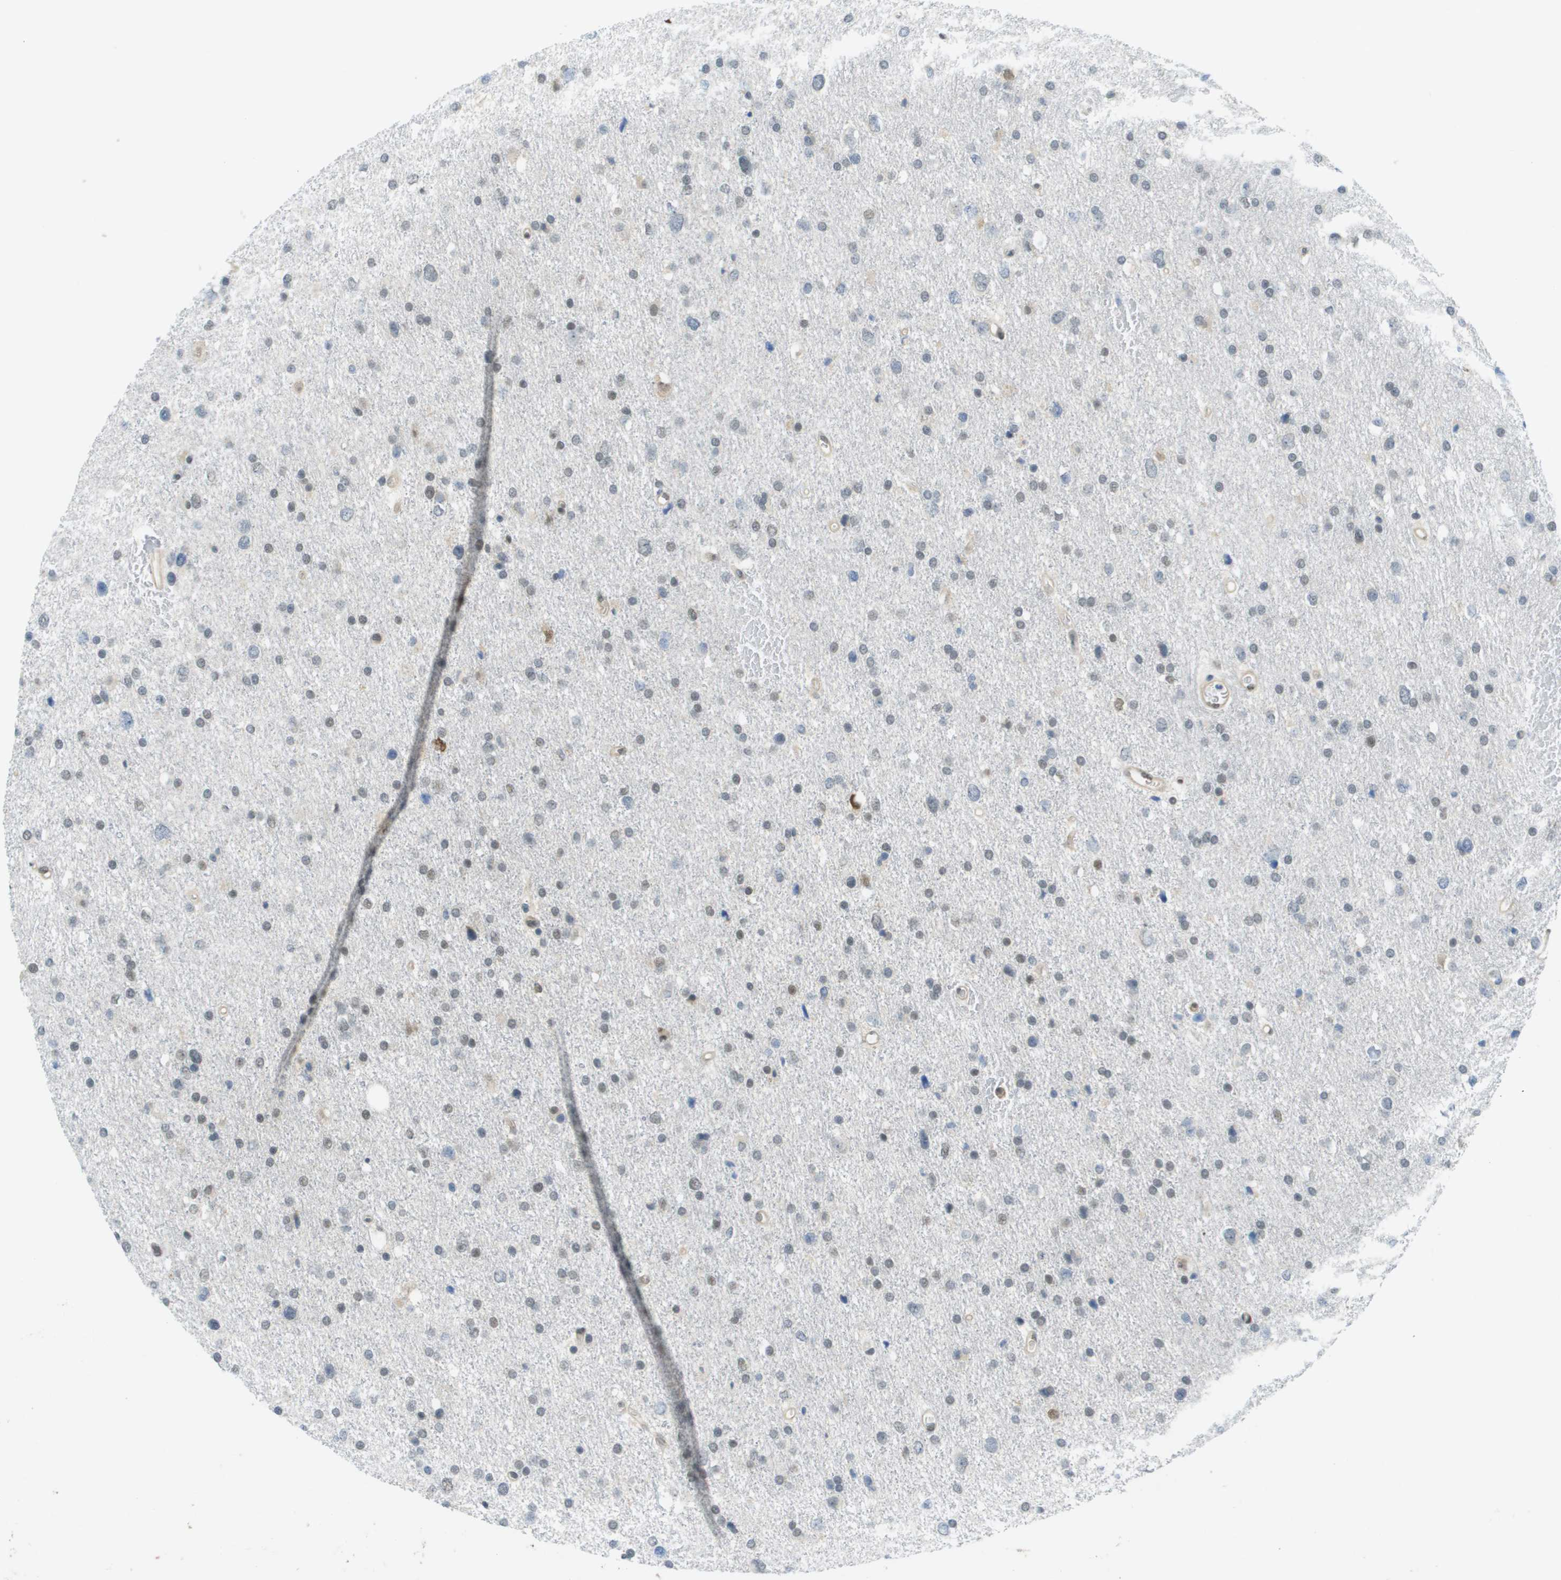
{"staining": {"intensity": "weak", "quantity": "25%-75%", "location": "nuclear"}, "tissue": "glioma", "cell_type": "Tumor cells", "image_type": "cancer", "snomed": [{"axis": "morphology", "description": "Glioma, malignant, Low grade"}, {"axis": "topography", "description": "Brain"}], "caption": "Glioma stained for a protein (brown) exhibits weak nuclear positive positivity in approximately 25%-75% of tumor cells.", "gene": "ARID1B", "patient": {"sex": "female", "age": 37}}